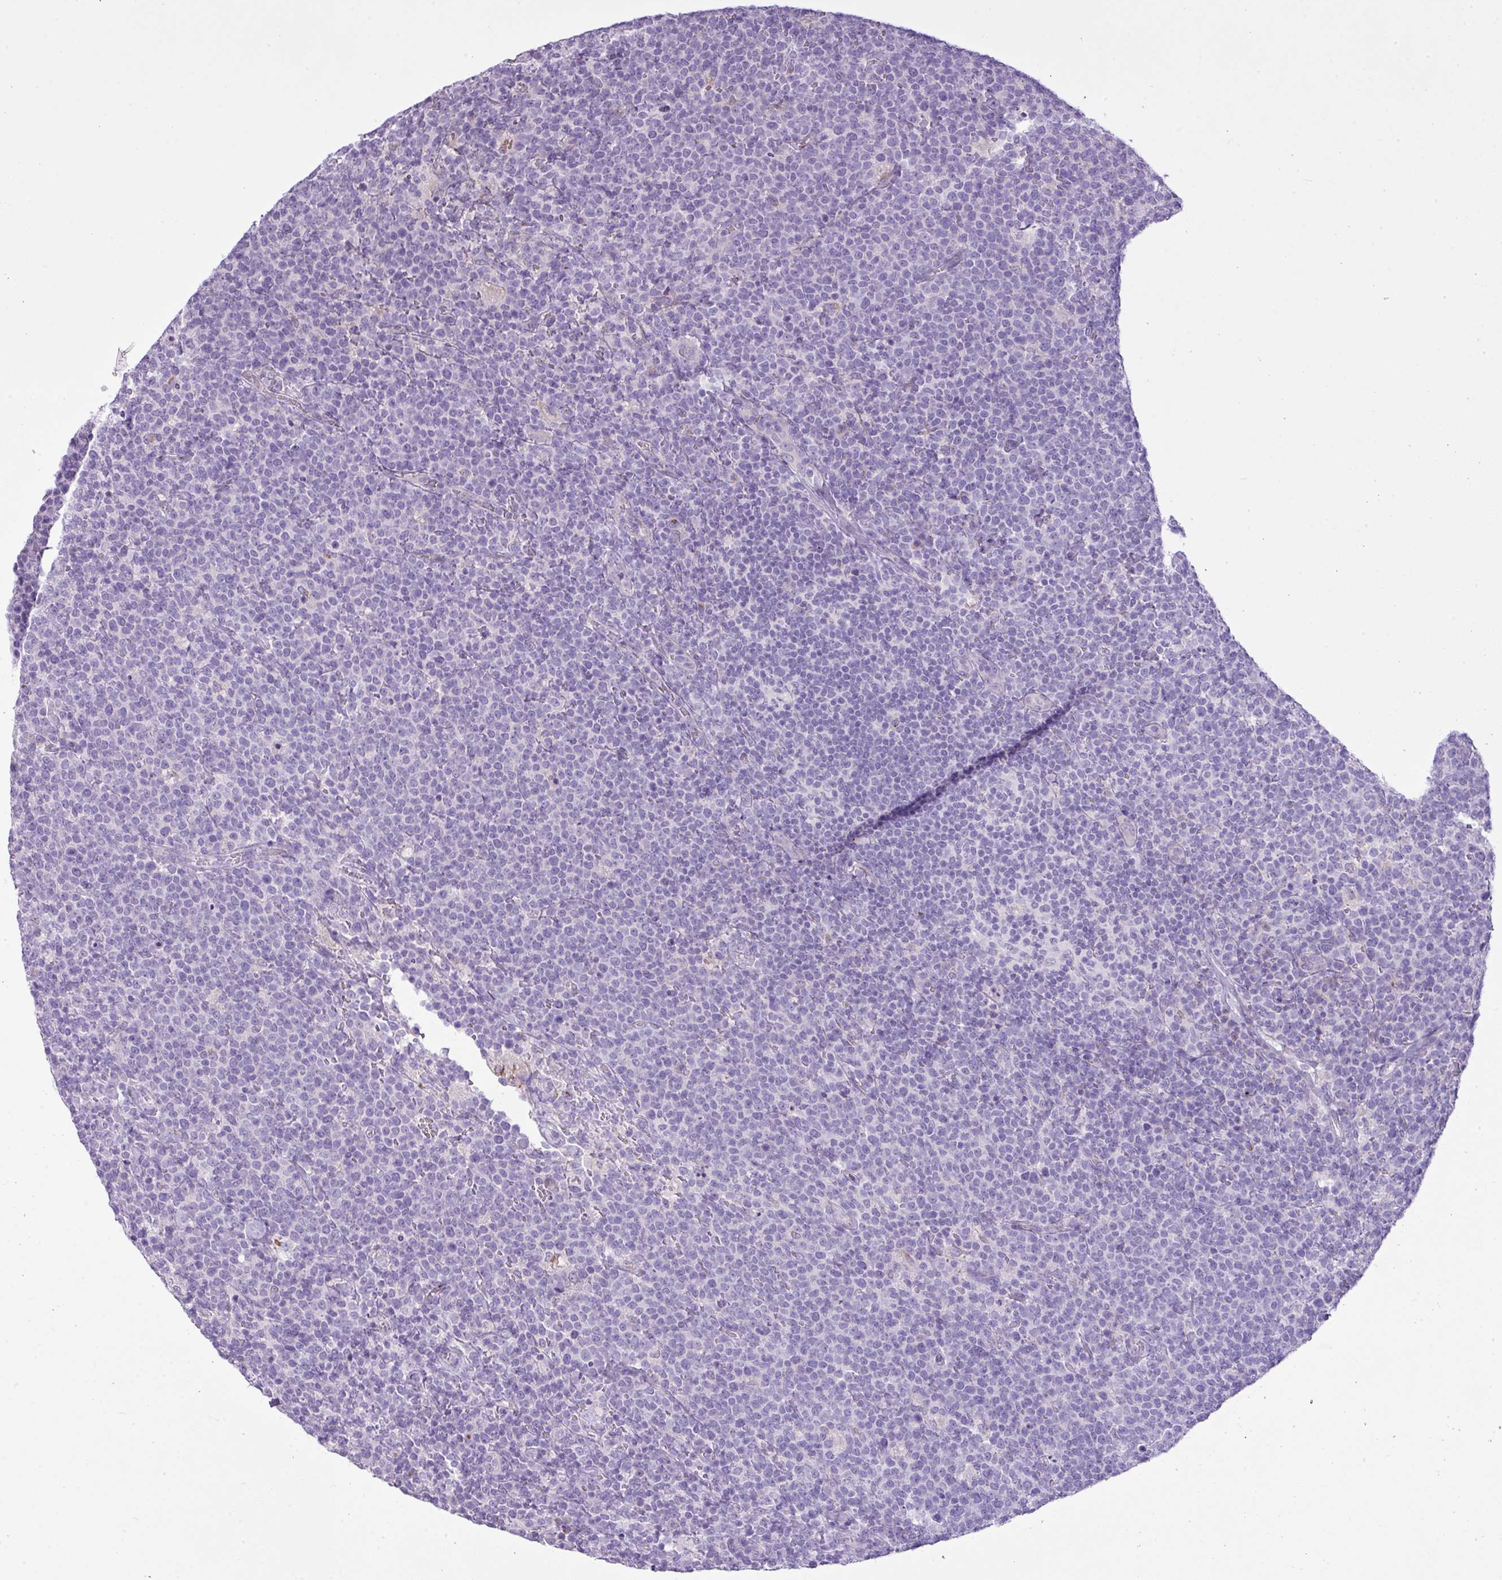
{"staining": {"intensity": "negative", "quantity": "none", "location": "none"}, "tissue": "lymphoma", "cell_type": "Tumor cells", "image_type": "cancer", "snomed": [{"axis": "morphology", "description": "Malignant lymphoma, non-Hodgkin's type, High grade"}, {"axis": "topography", "description": "Lymph node"}], "caption": "Immunohistochemistry (IHC) of lymphoma exhibits no expression in tumor cells. Brightfield microscopy of IHC stained with DAB (3,3'-diaminobenzidine) (brown) and hematoxylin (blue), captured at high magnification.", "gene": "FAM43A", "patient": {"sex": "male", "age": 61}}